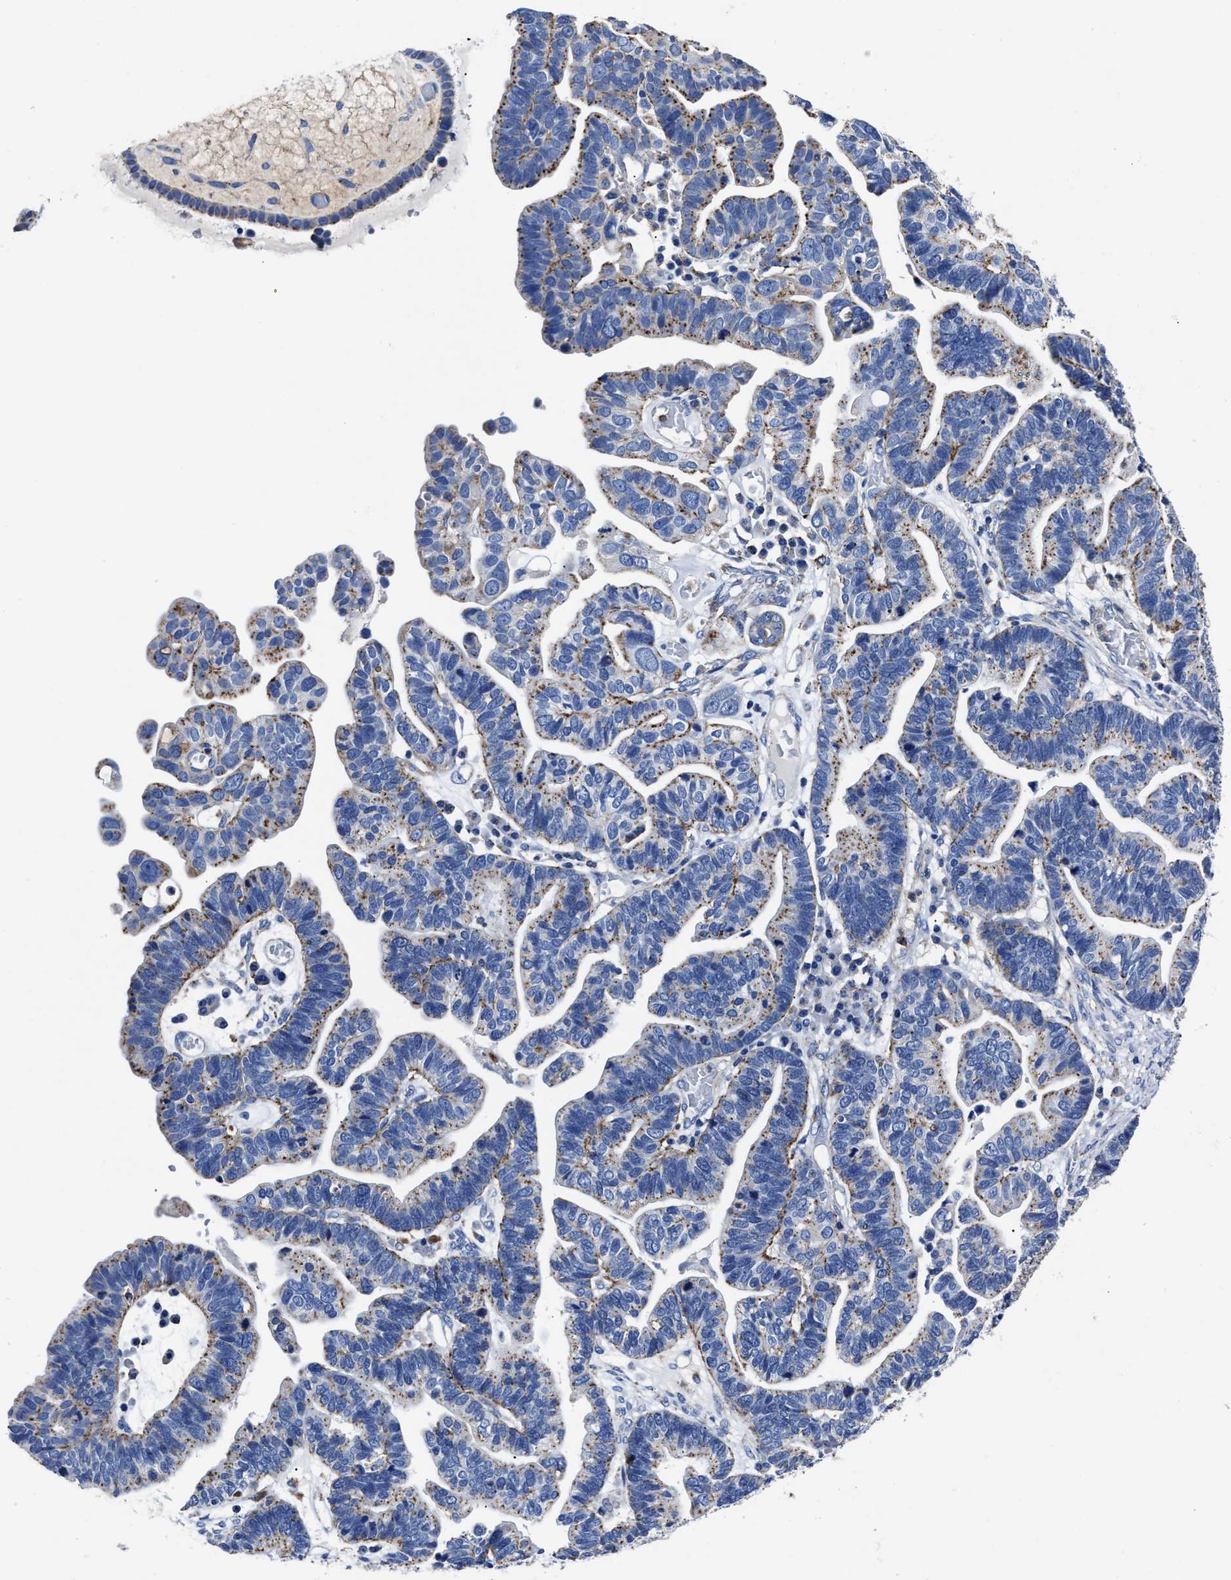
{"staining": {"intensity": "moderate", "quantity": ">75%", "location": "cytoplasmic/membranous"}, "tissue": "ovarian cancer", "cell_type": "Tumor cells", "image_type": "cancer", "snomed": [{"axis": "morphology", "description": "Cystadenocarcinoma, serous, NOS"}, {"axis": "topography", "description": "Ovary"}], "caption": "Ovarian cancer stained with immunohistochemistry (IHC) exhibits moderate cytoplasmic/membranous expression in about >75% of tumor cells.", "gene": "LAMTOR4", "patient": {"sex": "female", "age": 56}}